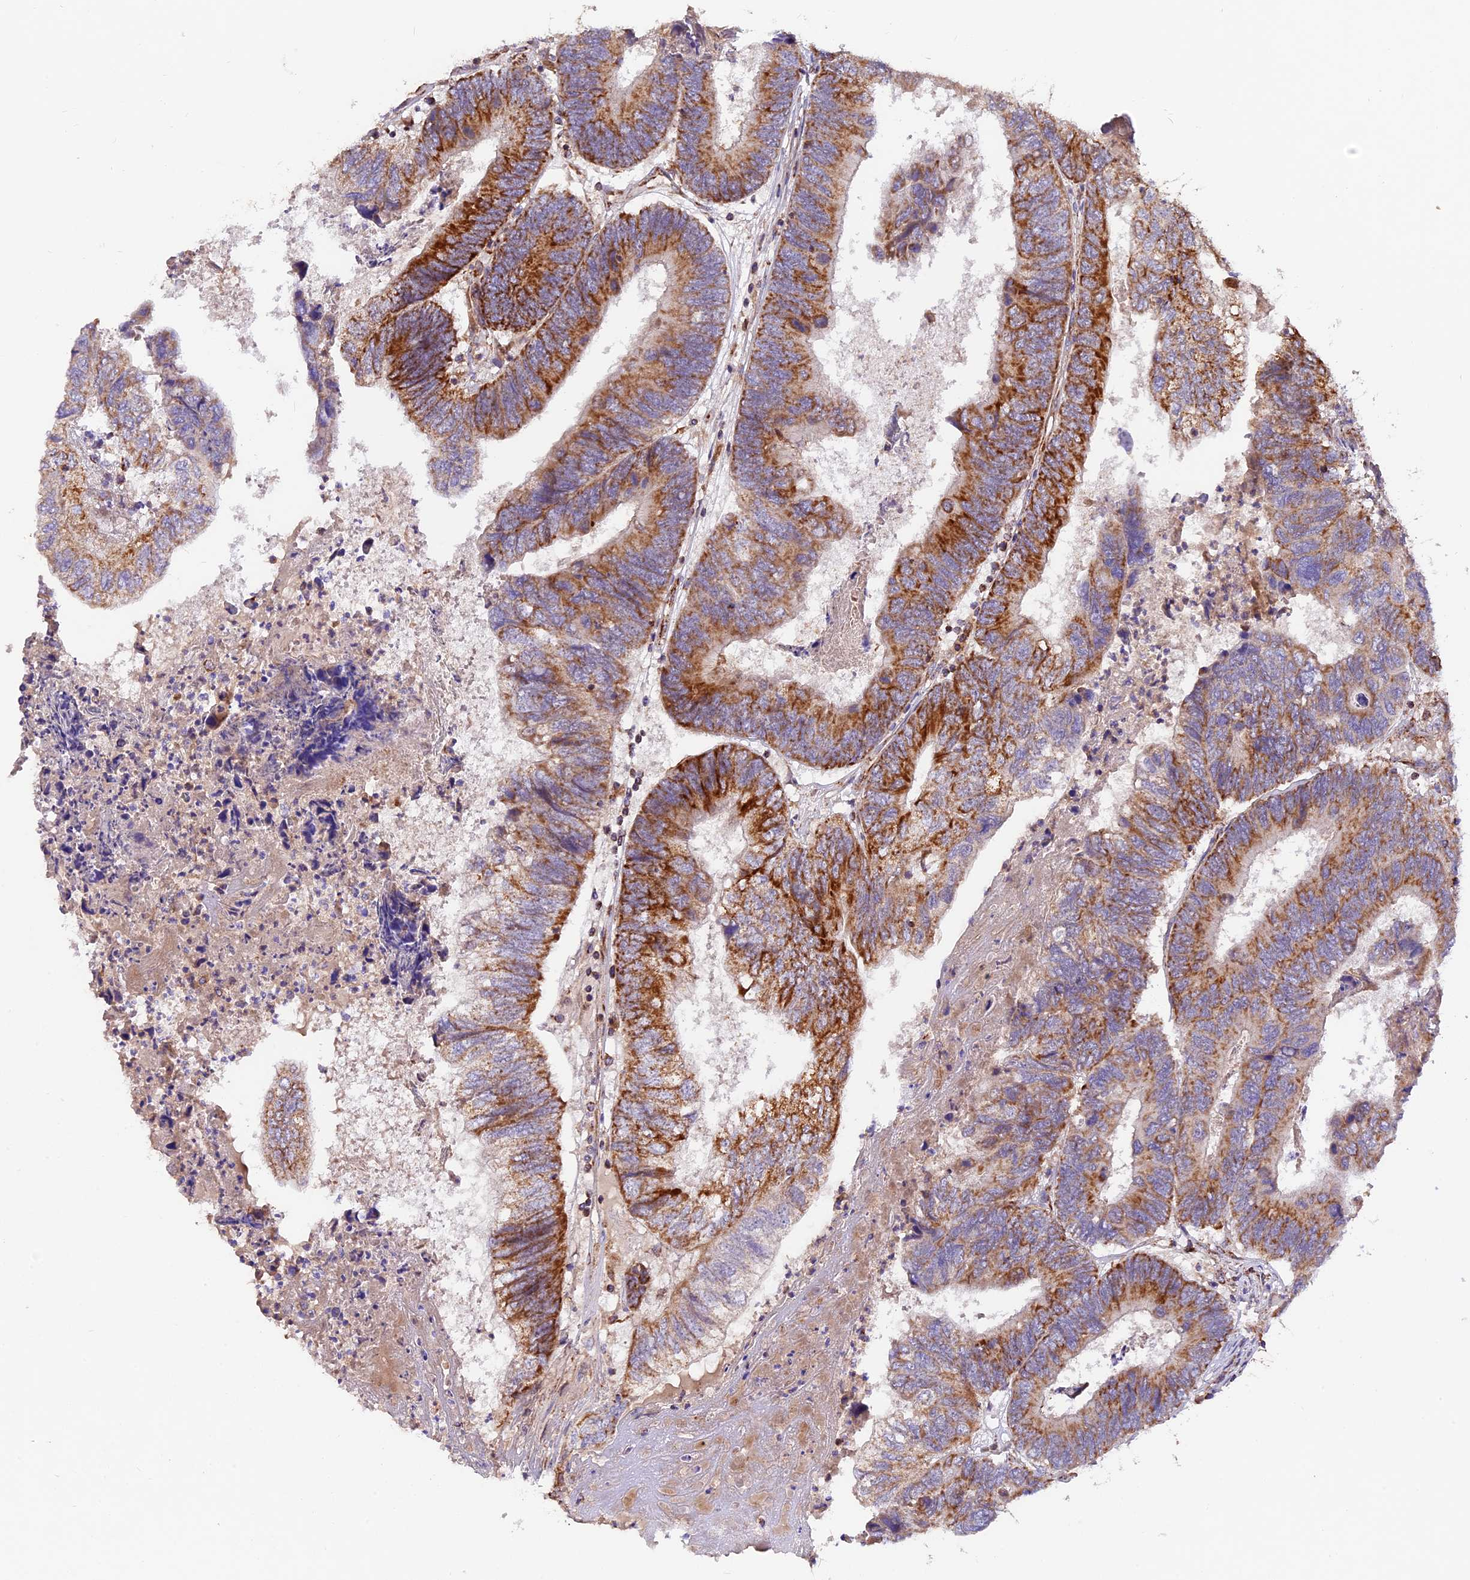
{"staining": {"intensity": "strong", "quantity": "25%-75%", "location": "cytoplasmic/membranous"}, "tissue": "colorectal cancer", "cell_type": "Tumor cells", "image_type": "cancer", "snomed": [{"axis": "morphology", "description": "Adenocarcinoma, NOS"}, {"axis": "topography", "description": "Colon"}], "caption": "Immunohistochemistry (IHC) (DAB (3,3'-diaminobenzidine)) staining of human colorectal cancer displays strong cytoplasmic/membranous protein staining in approximately 25%-75% of tumor cells.", "gene": "NDUFA8", "patient": {"sex": "female", "age": 67}}